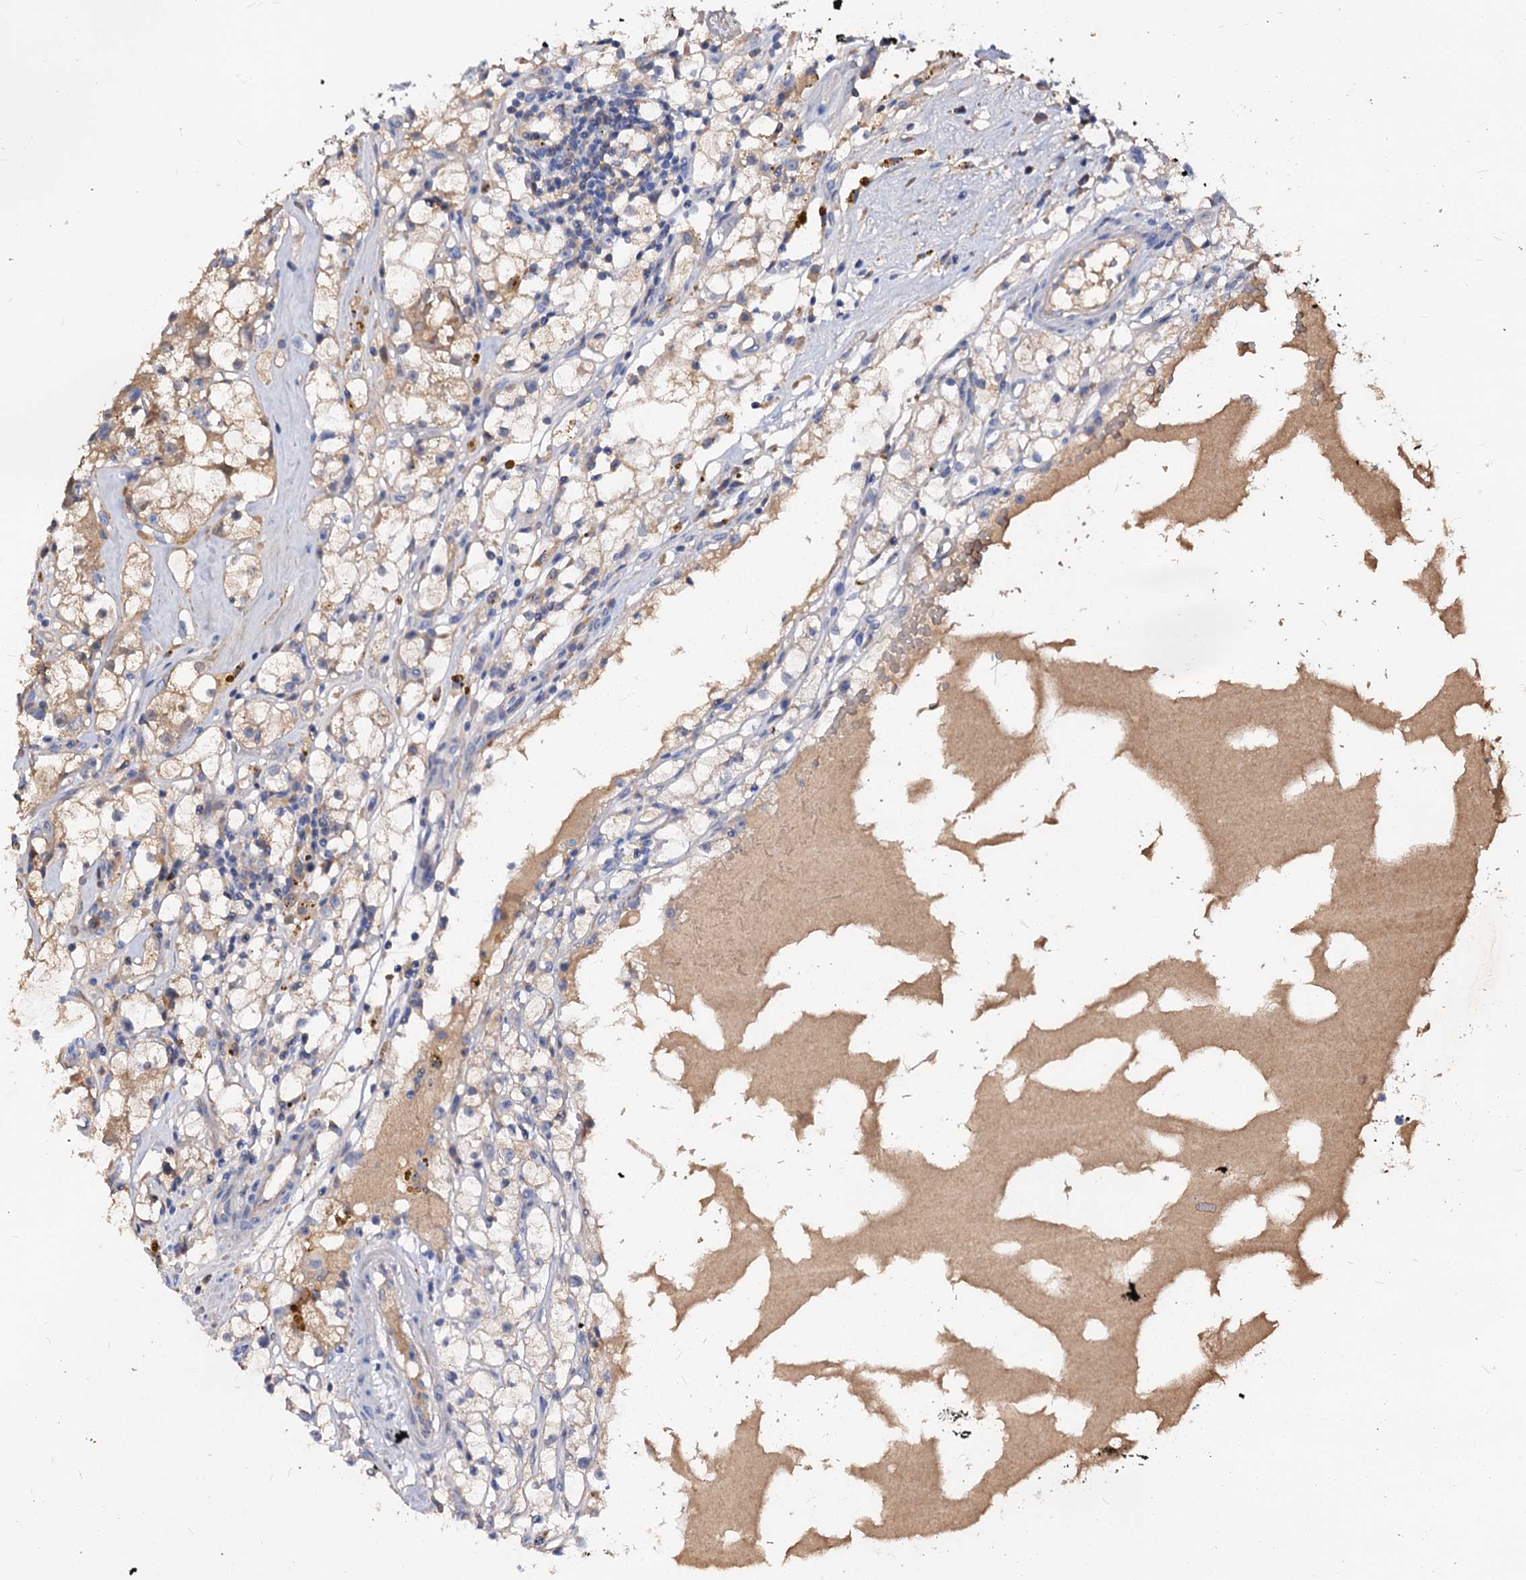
{"staining": {"intensity": "moderate", "quantity": ">75%", "location": "cytoplasmic/membranous"}, "tissue": "renal cancer", "cell_type": "Tumor cells", "image_type": "cancer", "snomed": [{"axis": "morphology", "description": "Adenocarcinoma, NOS"}, {"axis": "topography", "description": "Kidney"}], "caption": "A brown stain shows moderate cytoplasmic/membranous staining of a protein in renal adenocarcinoma tumor cells.", "gene": "ACY3", "patient": {"sex": "male", "age": 56}}